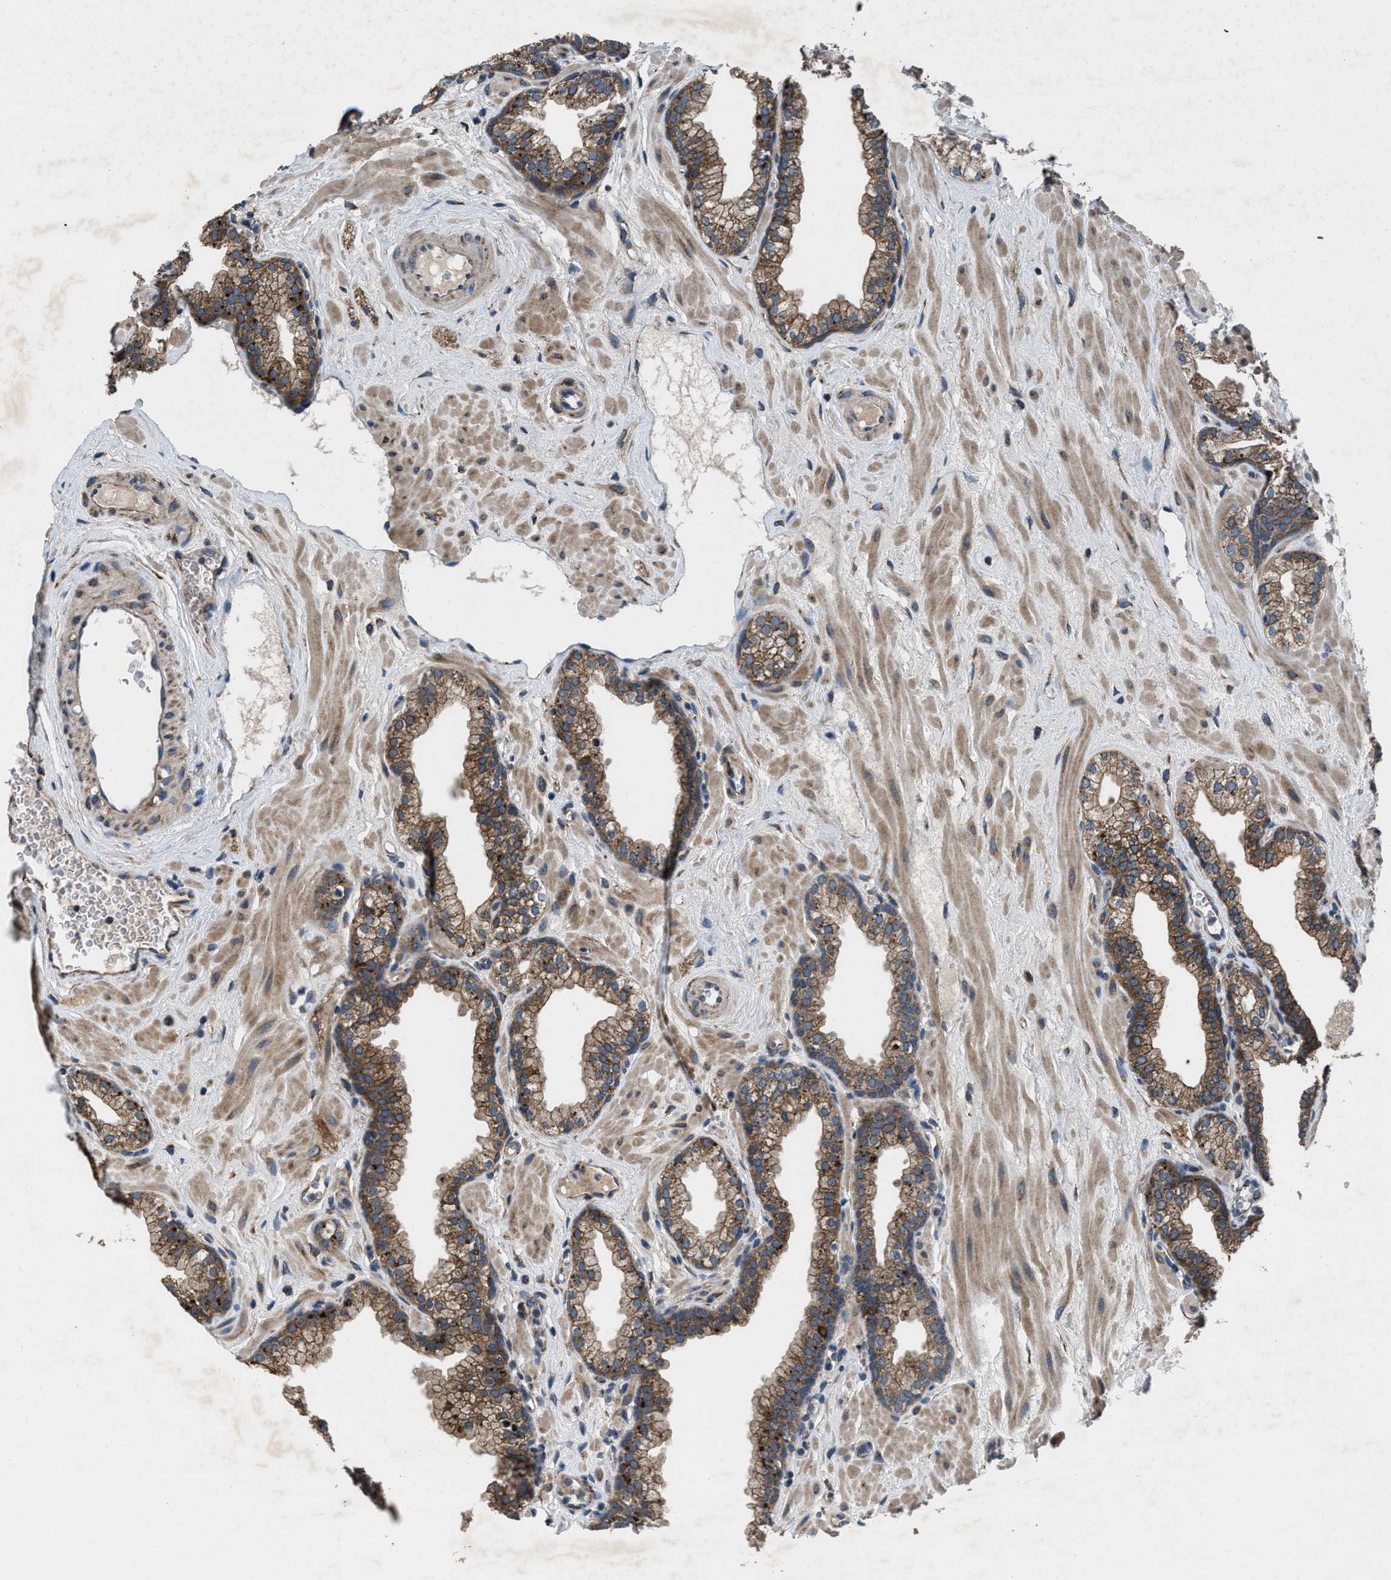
{"staining": {"intensity": "moderate", "quantity": ">75%", "location": "cytoplasmic/membranous"}, "tissue": "prostate", "cell_type": "Glandular cells", "image_type": "normal", "snomed": [{"axis": "morphology", "description": "Normal tissue, NOS"}, {"axis": "morphology", "description": "Urothelial carcinoma, Low grade"}, {"axis": "topography", "description": "Urinary bladder"}, {"axis": "topography", "description": "Prostate"}], "caption": "DAB (3,3'-diaminobenzidine) immunohistochemical staining of benign human prostate demonstrates moderate cytoplasmic/membranous protein positivity in about >75% of glandular cells. Immunohistochemistry stains the protein of interest in brown and the nuclei are stained blue.", "gene": "PDP1", "patient": {"sex": "male", "age": 60}}